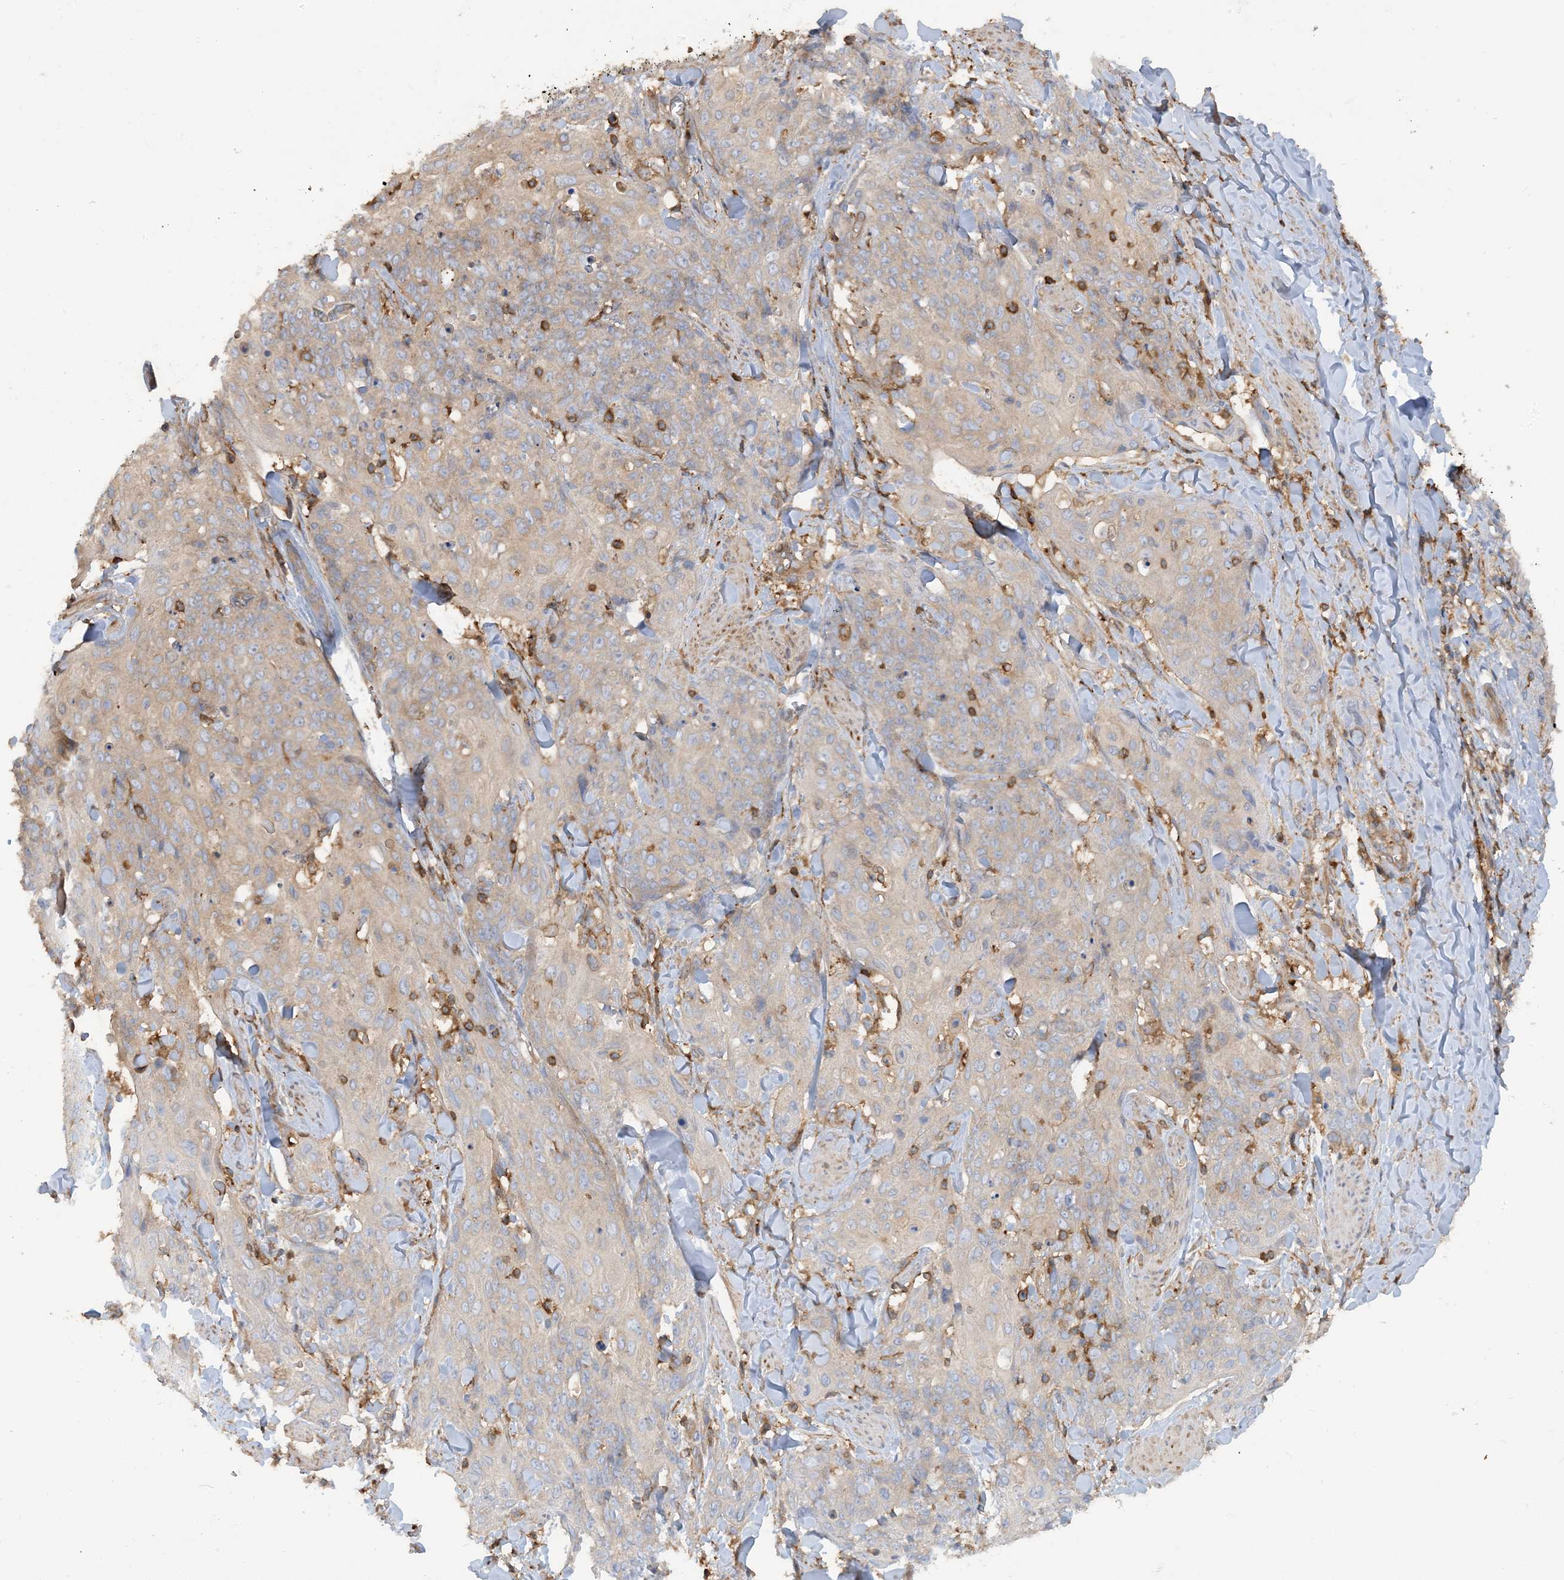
{"staining": {"intensity": "weak", "quantity": "<25%", "location": "cytoplasmic/membranous"}, "tissue": "skin cancer", "cell_type": "Tumor cells", "image_type": "cancer", "snomed": [{"axis": "morphology", "description": "Squamous cell carcinoma, NOS"}, {"axis": "topography", "description": "Skin"}, {"axis": "topography", "description": "Vulva"}], "caption": "Skin squamous cell carcinoma was stained to show a protein in brown. There is no significant staining in tumor cells.", "gene": "SFMBT2", "patient": {"sex": "female", "age": 85}}